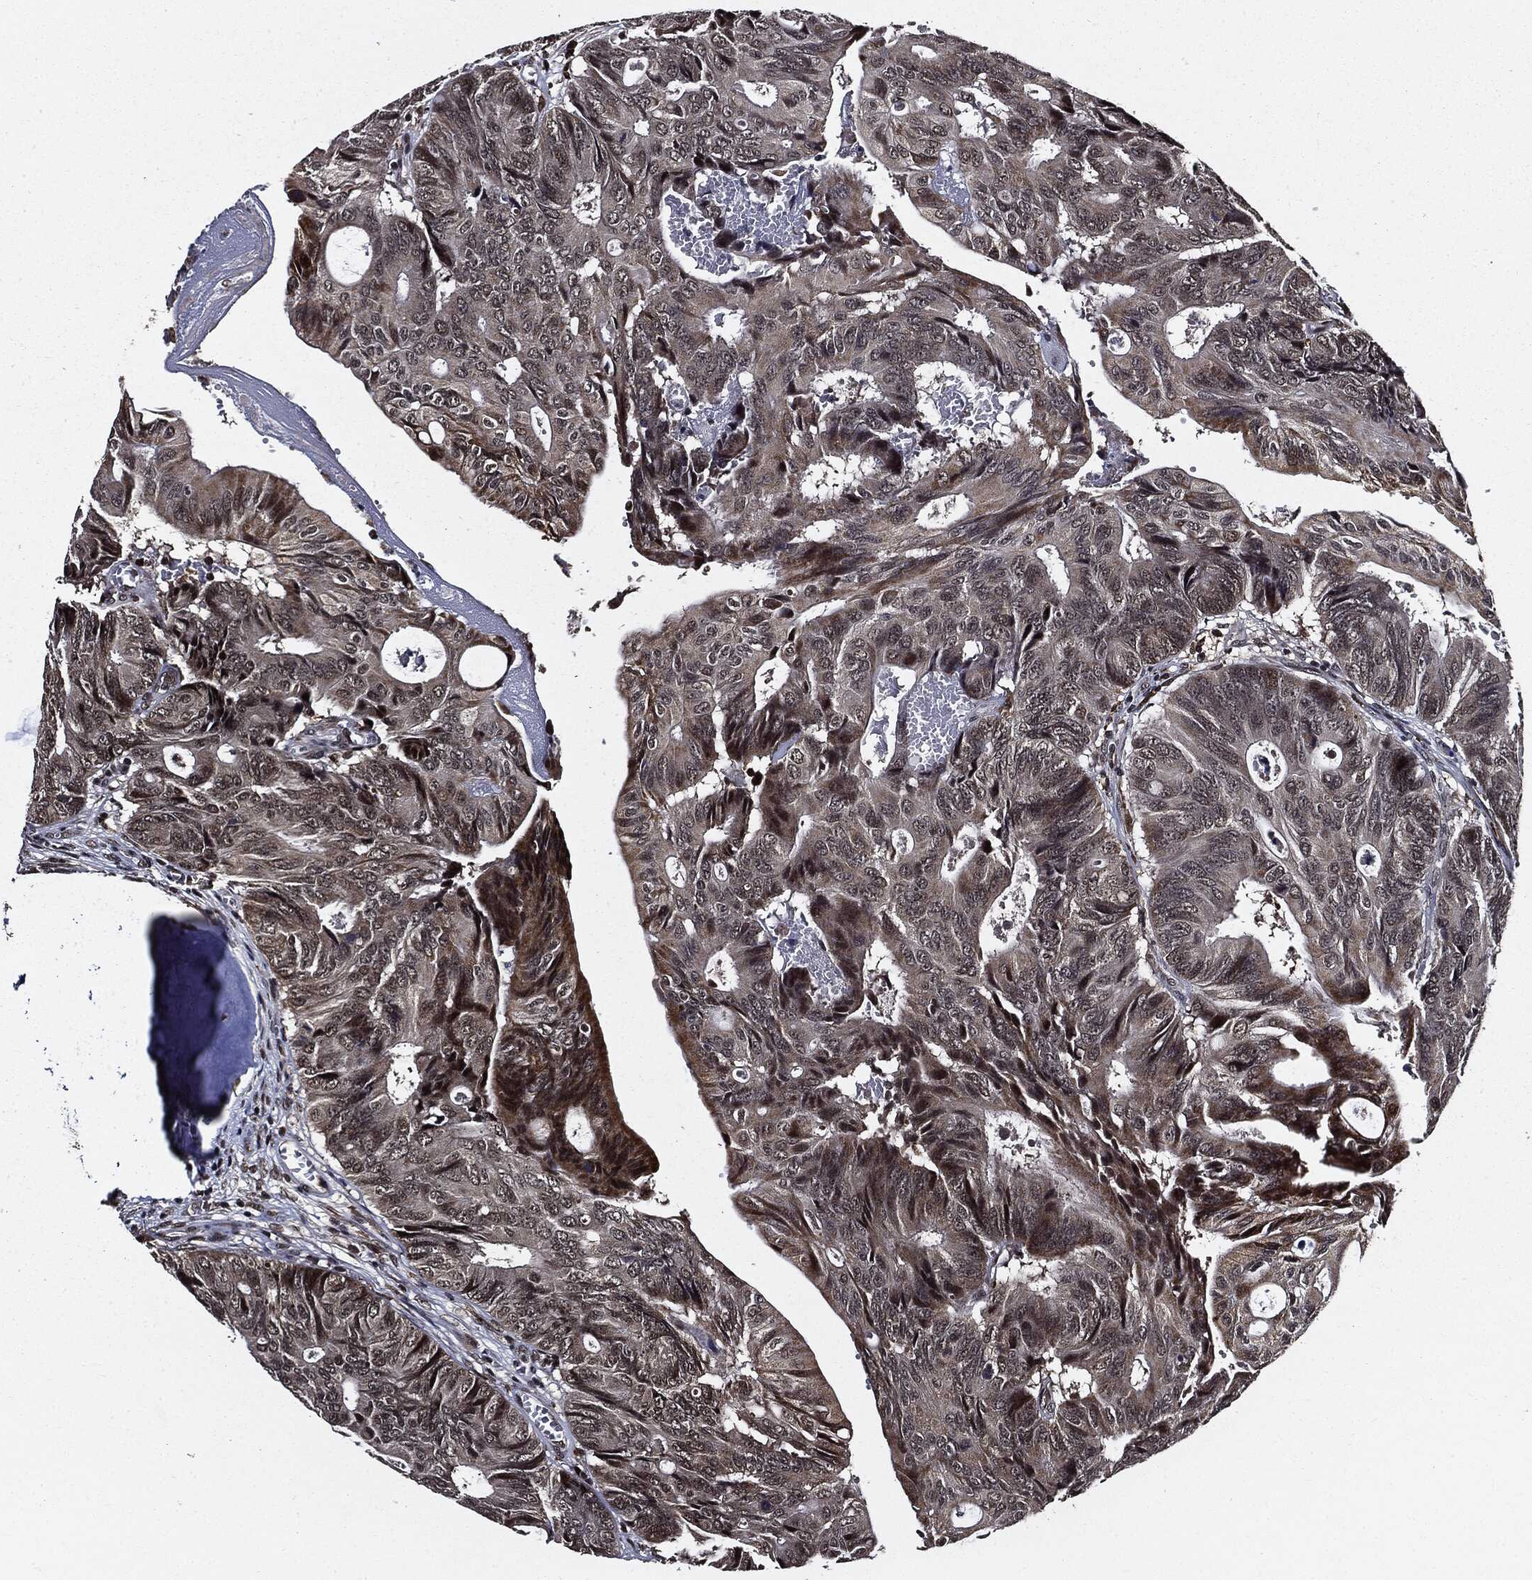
{"staining": {"intensity": "moderate", "quantity": "<25%", "location": "cytoplasmic/membranous,nuclear"}, "tissue": "colorectal cancer", "cell_type": "Tumor cells", "image_type": "cancer", "snomed": [{"axis": "morphology", "description": "Normal tissue, NOS"}, {"axis": "morphology", "description": "Adenocarcinoma, NOS"}, {"axis": "topography", "description": "Colon"}], "caption": "High-power microscopy captured an immunohistochemistry photomicrograph of colorectal cancer, revealing moderate cytoplasmic/membranous and nuclear positivity in approximately <25% of tumor cells. The staining is performed using DAB brown chromogen to label protein expression. The nuclei are counter-stained blue using hematoxylin.", "gene": "SUGT1", "patient": {"sex": "male", "age": 65}}